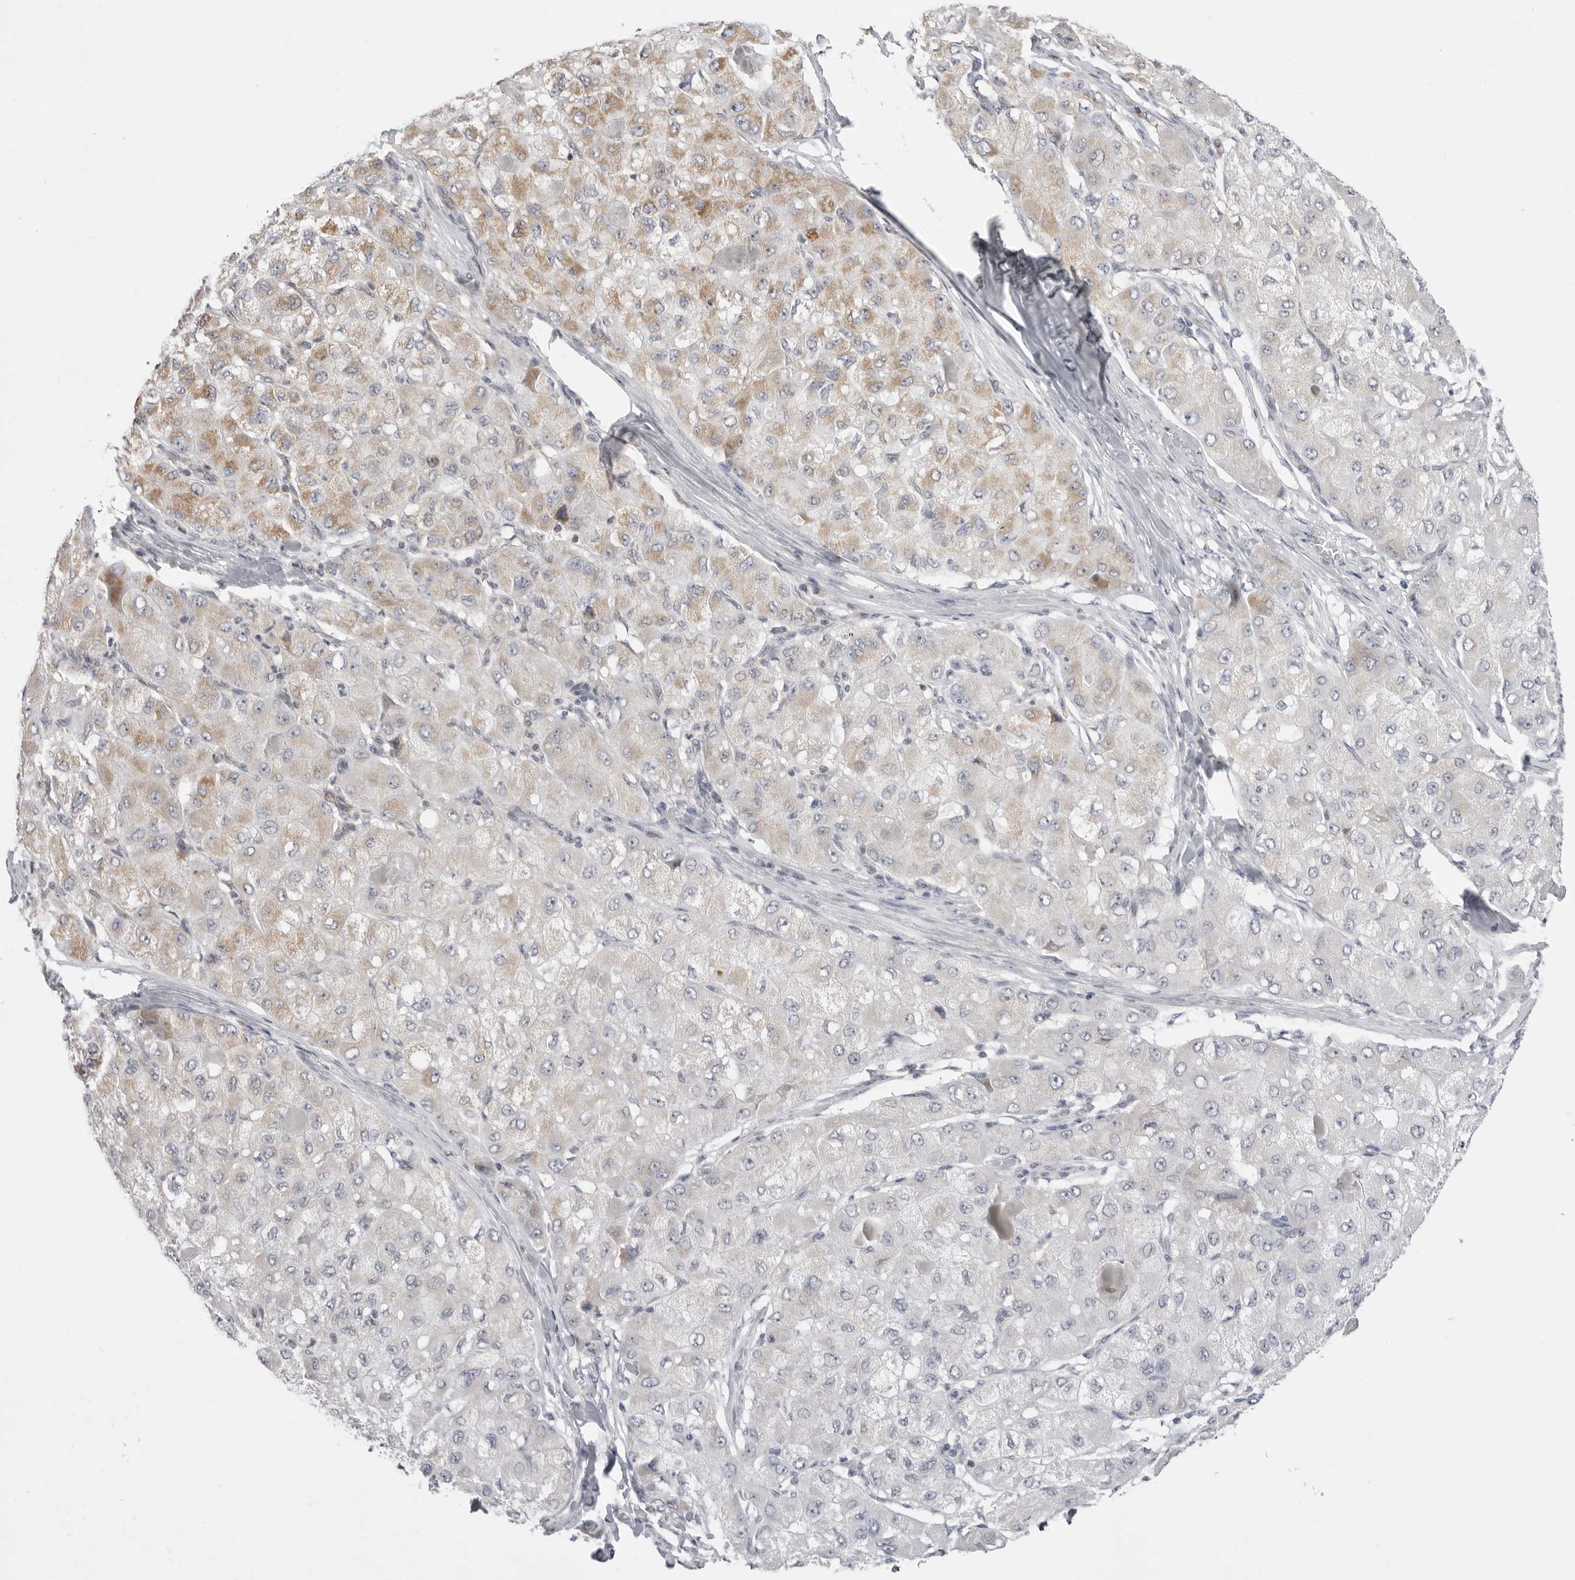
{"staining": {"intensity": "moderate", "quantity": "<25%", "location": "cytoplasmic/membranous"}, "tissue": "liver cancer", "cell_type": "Tumor cells", "image_type": "cancer", "snomed": [{"axis": "morphology", "description": "Carcinoma, Hepatocellular, NOS"}, {"axis": "topography", "description": "Liver"}], "caption": "Protein expression analysis of liver cancer (hepatocellular carcinoma) displays moderate cytoplasmic/membranous expression in approximately <25% of tumor cells.", "gene": "TUFM", "patient": {"sex": "male", "age": 80}}